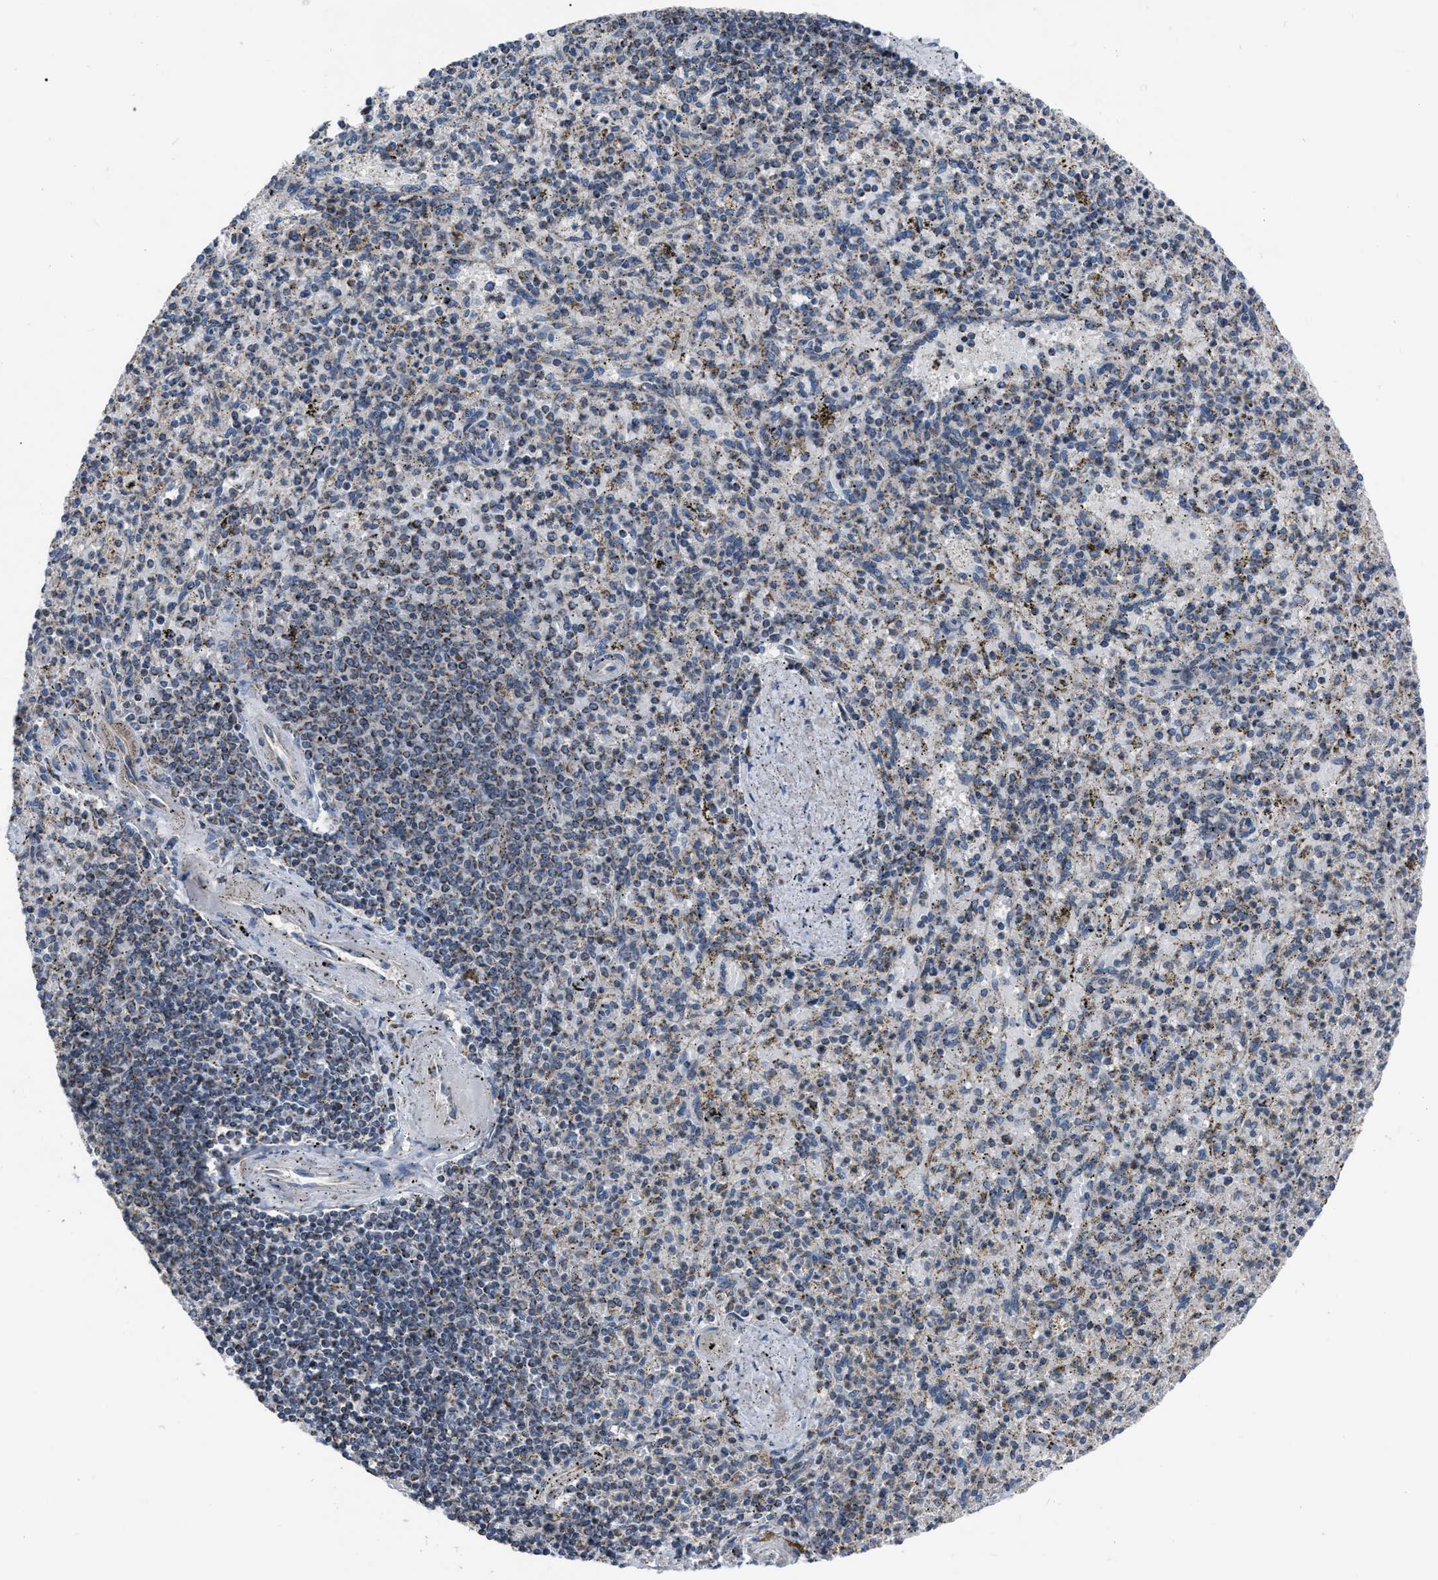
{"staining": {"intensity": "negative", "quantity": "none", "location": "none"}, "tissue": "spleen", "cell_type": "Cells in red pulp", "image_type": "normal", "snomed": [{"axis": "morphology", "description": "Normal tissue, NOS"}, {"axis": "topography", "description": "Spleen"}], "caption": "The photomicrograph demonstrates no staining of cells in red pulp in benign spleen. Nuclei are stained in blue.", "gene": "DDX56", "patient": {"sex": "male", "age": 72}}